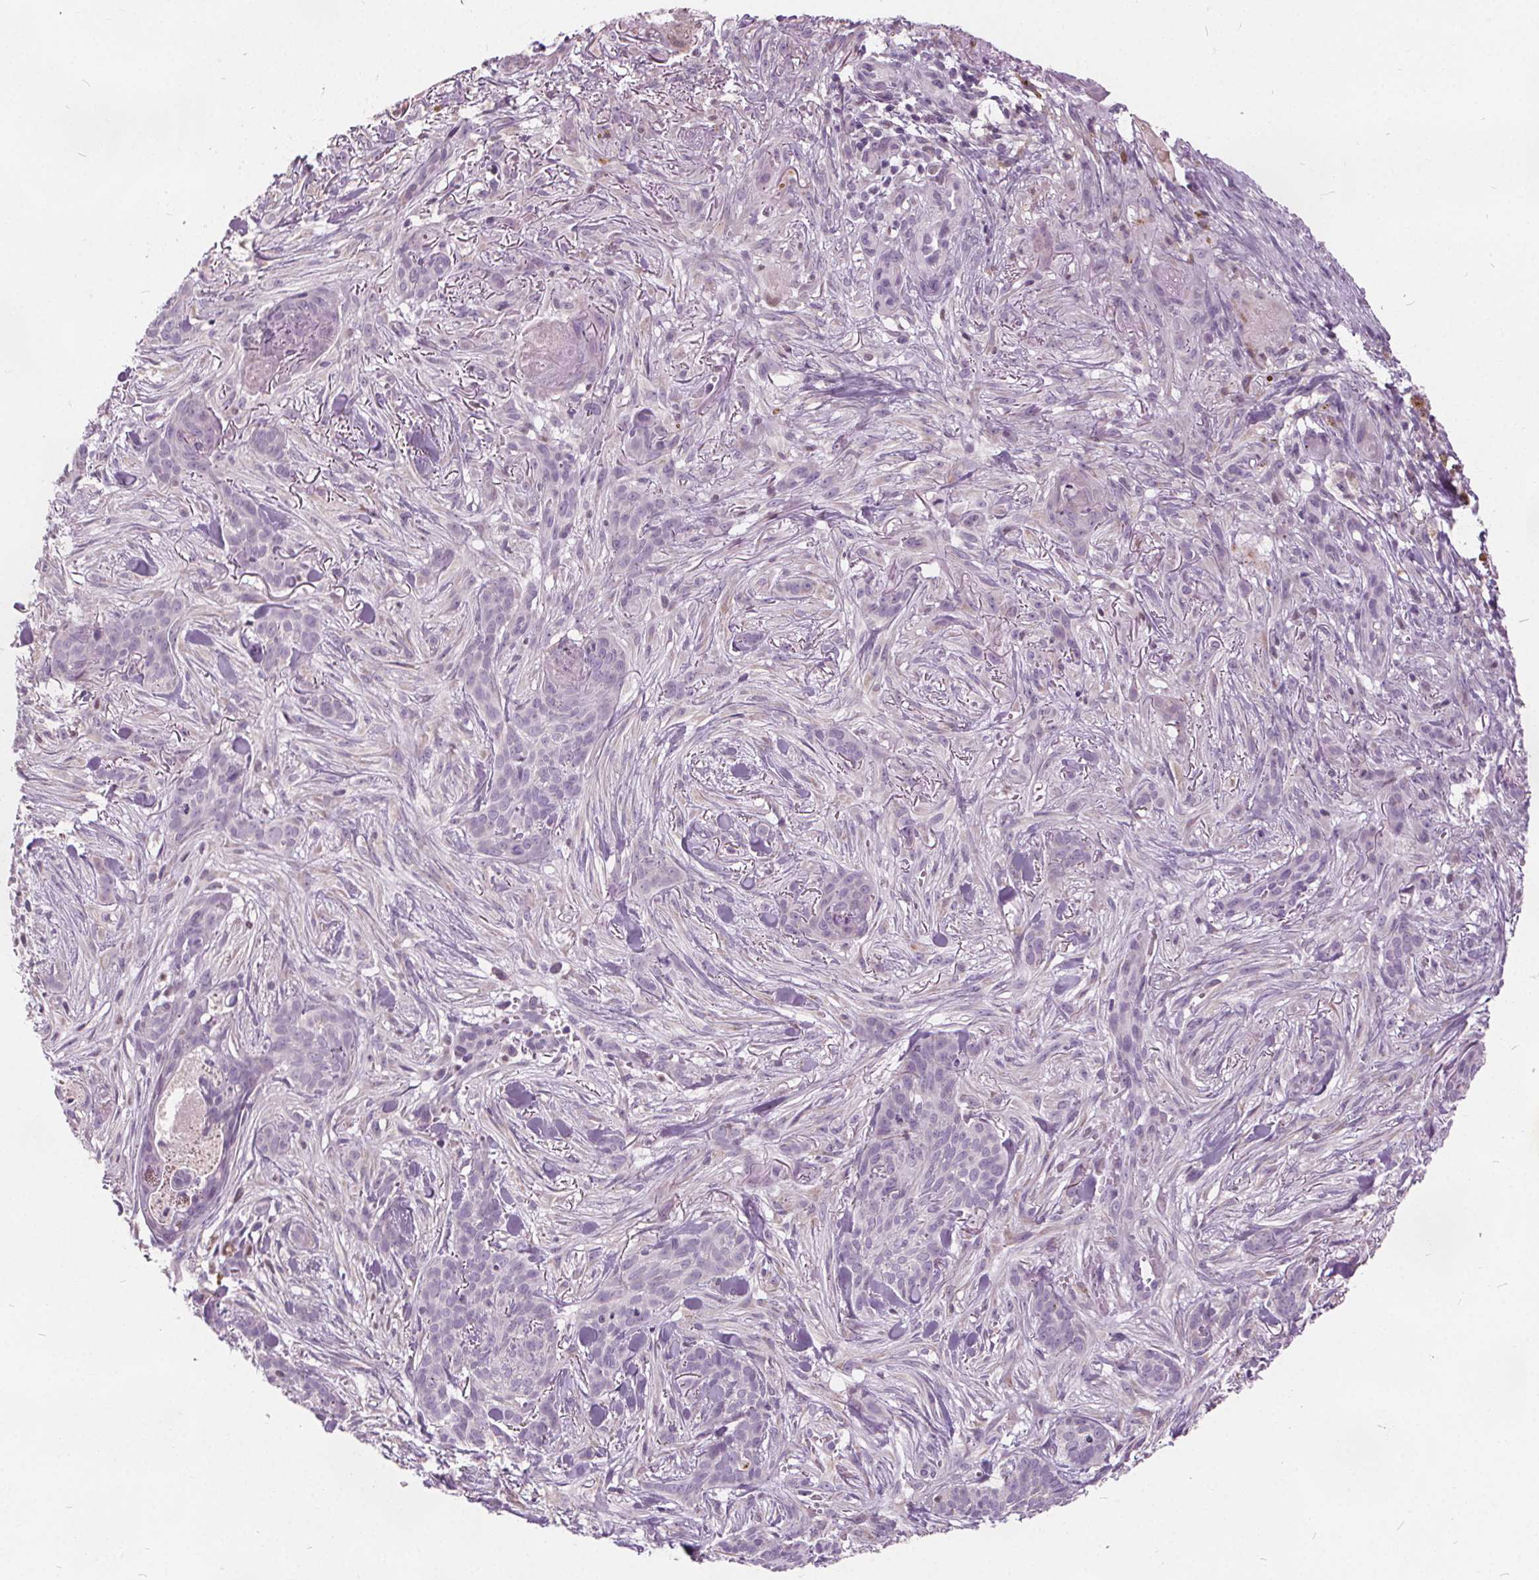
{"staining": {"intensity": "negative", "quantity": "none", "location": "none"}, "tissue": "skin cancer", "cell_type": "Tumor cells", "image_type": "cancer", "snomed": [{"axis": "morphology", "description": "Basal cell carcinoma"}, {"axis": "topography", "description": "Skin"}], "caption": "Tumor cells show no significant protein staining in basal cell carcinoma (skin). (Brightfield microscopy of DAB (3,3'-diaminobenzidine) IHC at high magnification).", "gene": "ACOX2", "patient": {"sex": "female", "age": 61}}